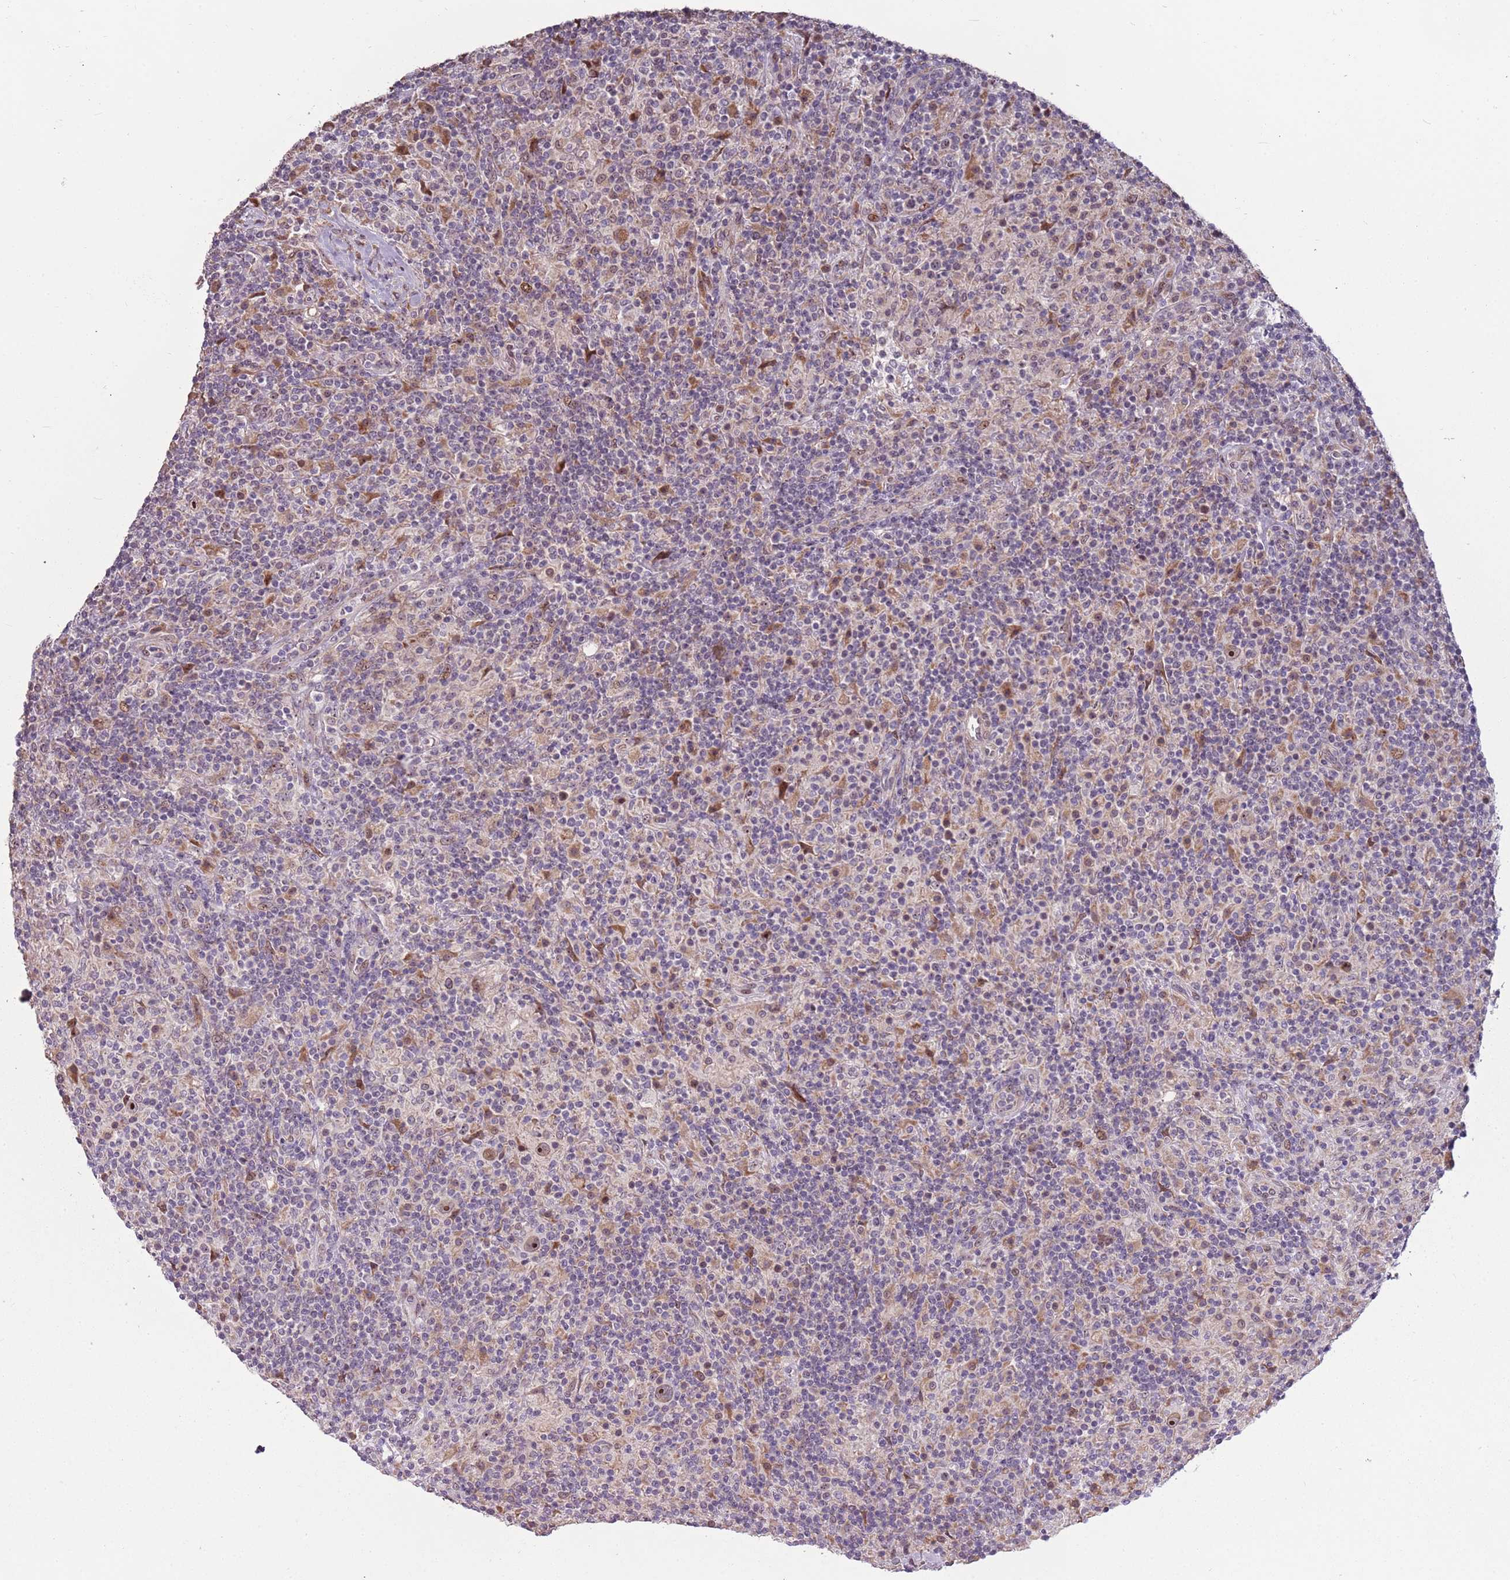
{"staining": {"intensity": "moderate", "quantity": ">75%", "location": "nuclear"}, "tissue": "lymphoma", "cell_type": "Tumor cells", "image_type": "cancer", "snomed": [{"axis": "morphology", "description": "Hodgkin's disease, NOS"}, {"axis": "topography", "description": "Lymph node"}], "caption": "Protein staining reveals moderate nuclear staining in about >75% of tumor cells in Hodgkin's disease.", "gene": "UCMA", "patient": {"sex": "male", "age": 70}}